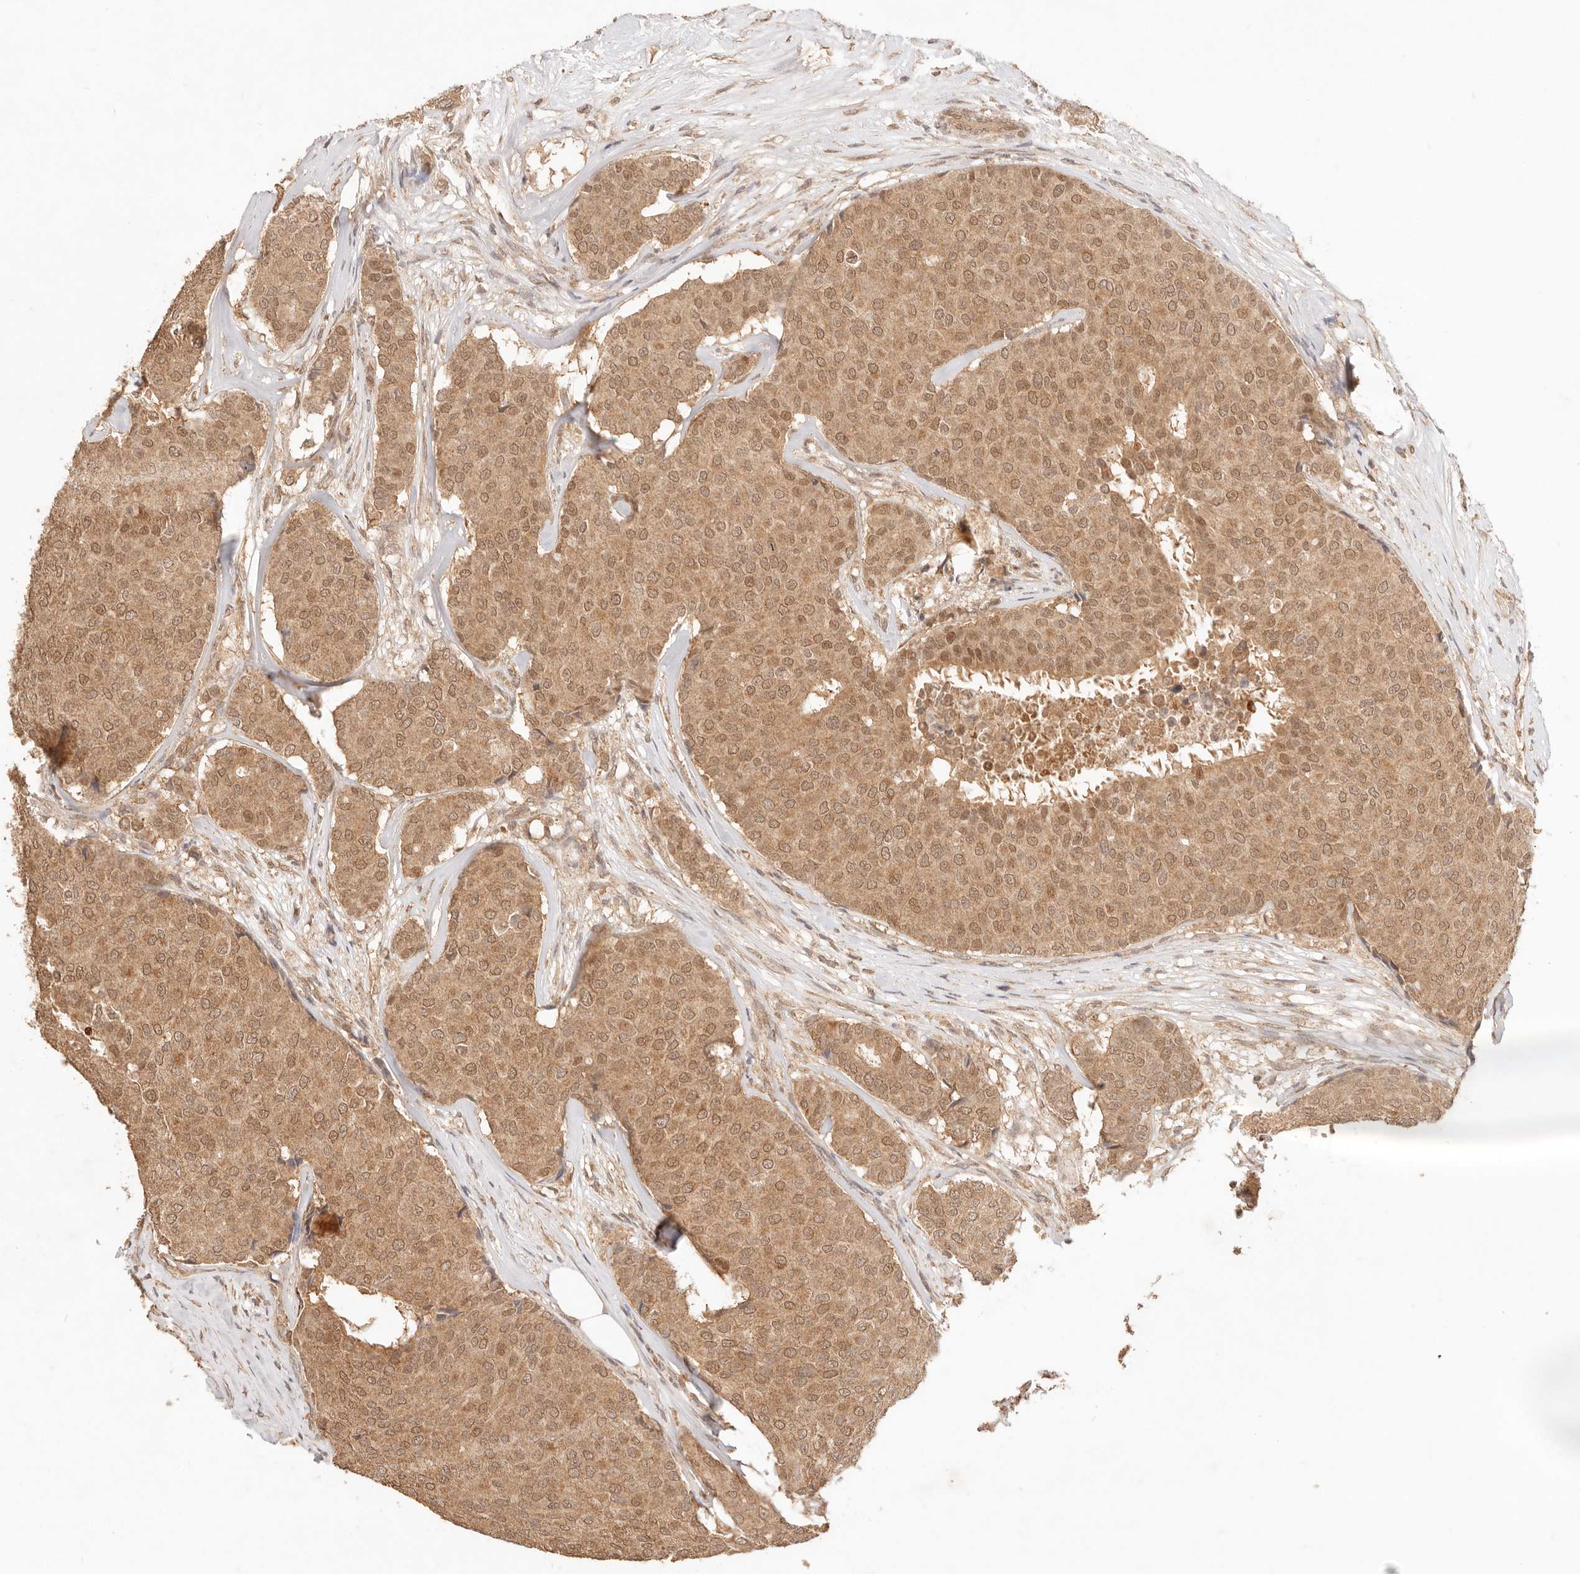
{"staining": {"intensity": "moderate", "quantity": ">75%", "location": "cytoplasmic/membranous,nuclear"}, "tissue": "breast cancer", "cell_type": "Tumor cells", "image_type": "cancer", "snomed": [{"axis": "morphology", "description": "Duct carcinoma"}, {"axis": "topography", "description": "Breast"}], "caption": "Immunohistochemical staining of breast cancer displays medium levels of moderate cytoplasmic/membranous and nuclear positivity in about >75% of tumor cells.", "gene": "TRIM11", "patient": {"sex": "female", "age": 75}}